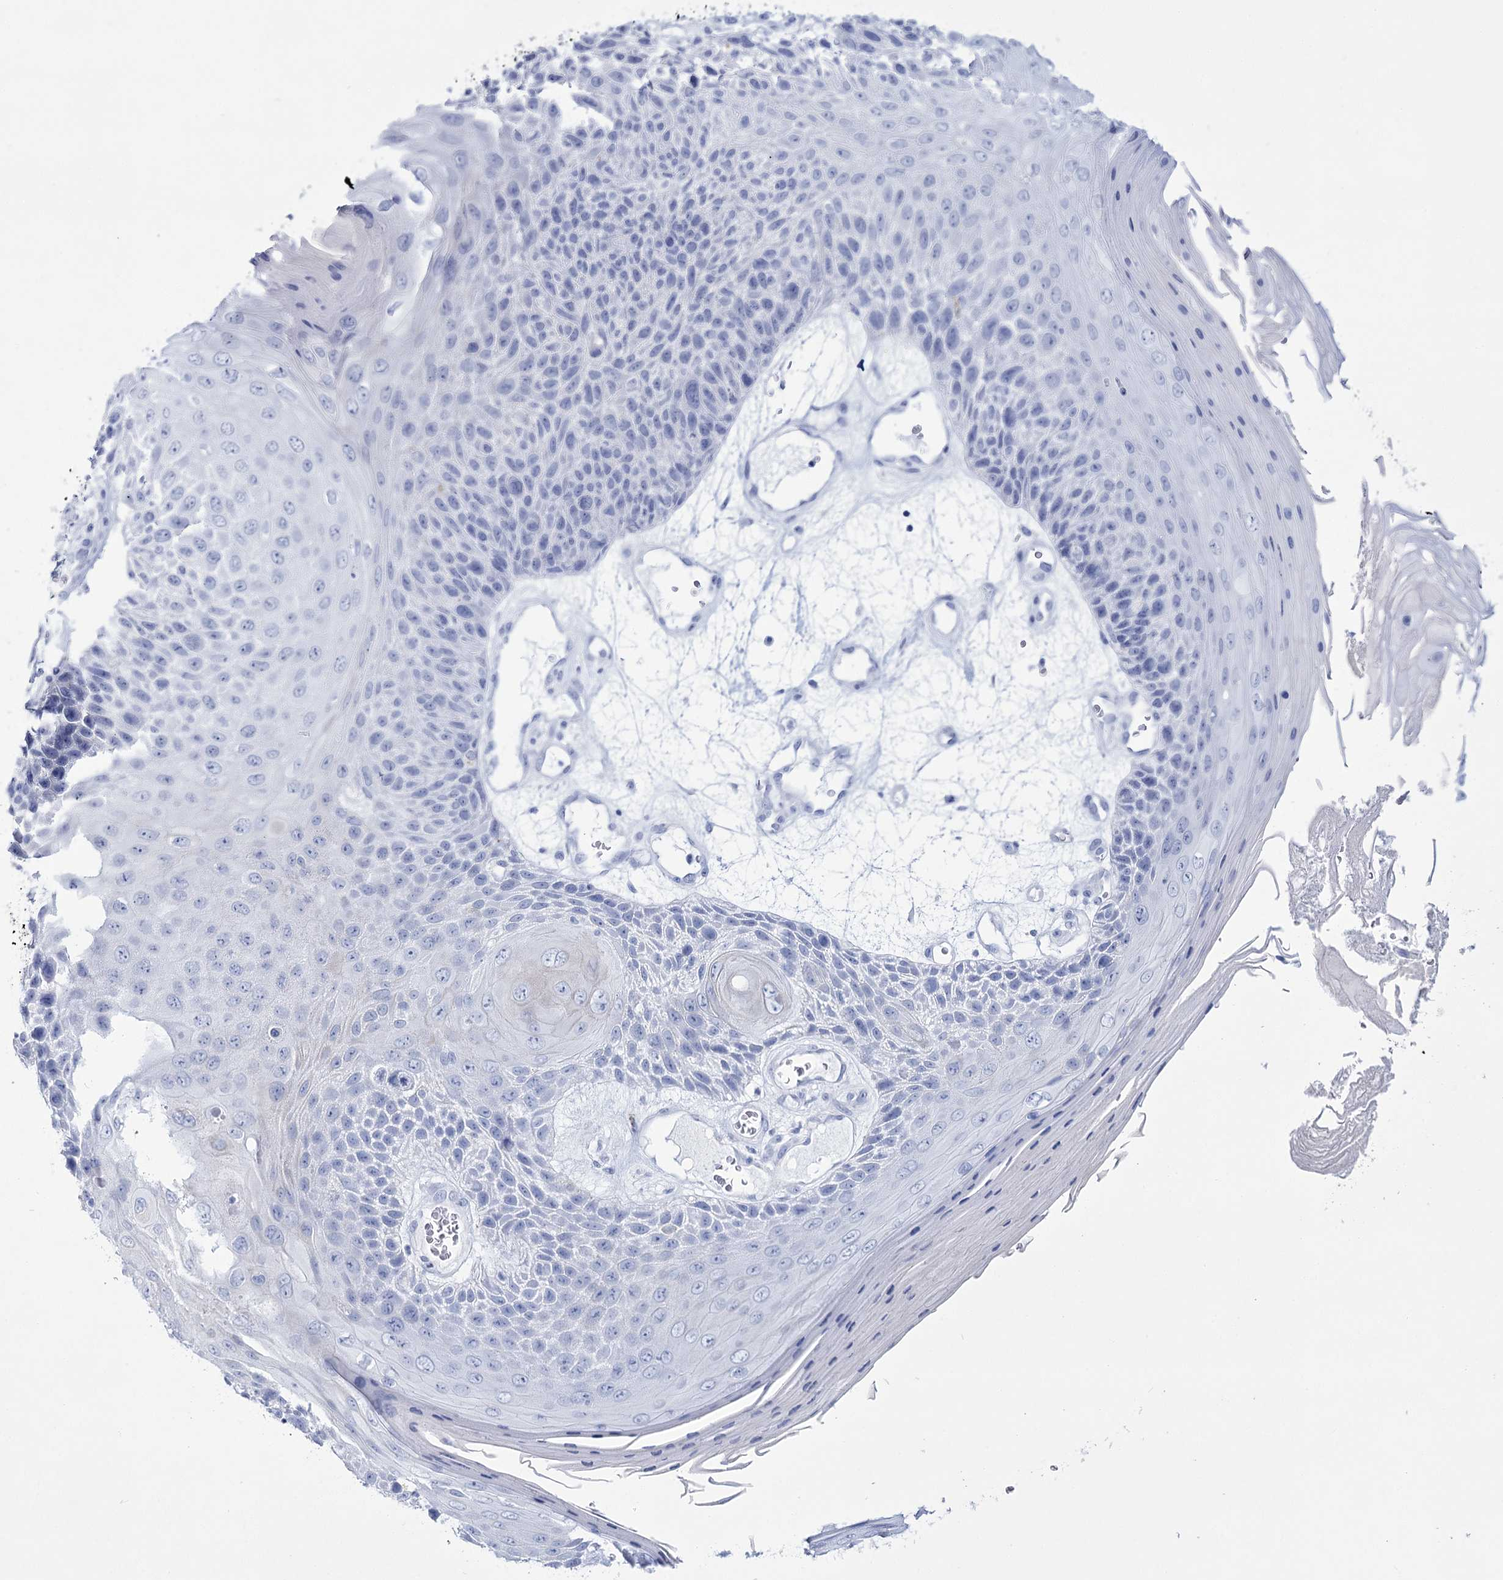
{"staining": {"intensity": "negative", "quantity": "none", "location": "none"}, "tissue": "skin cancer", "cell_type": "Tumor cells", "image_type": "cancer", "snomed": [{"axis": "morphology", "description": "Squamous cell carcinoma, NOS"}, {"axis": "topography", "description": "Skin"}], "caption": "There is no significant expression in tumor cells of skin cancer (squamous cell carcinoma).", "gene": "RNF186", "patient": {"sex": "female", "age": 88}}